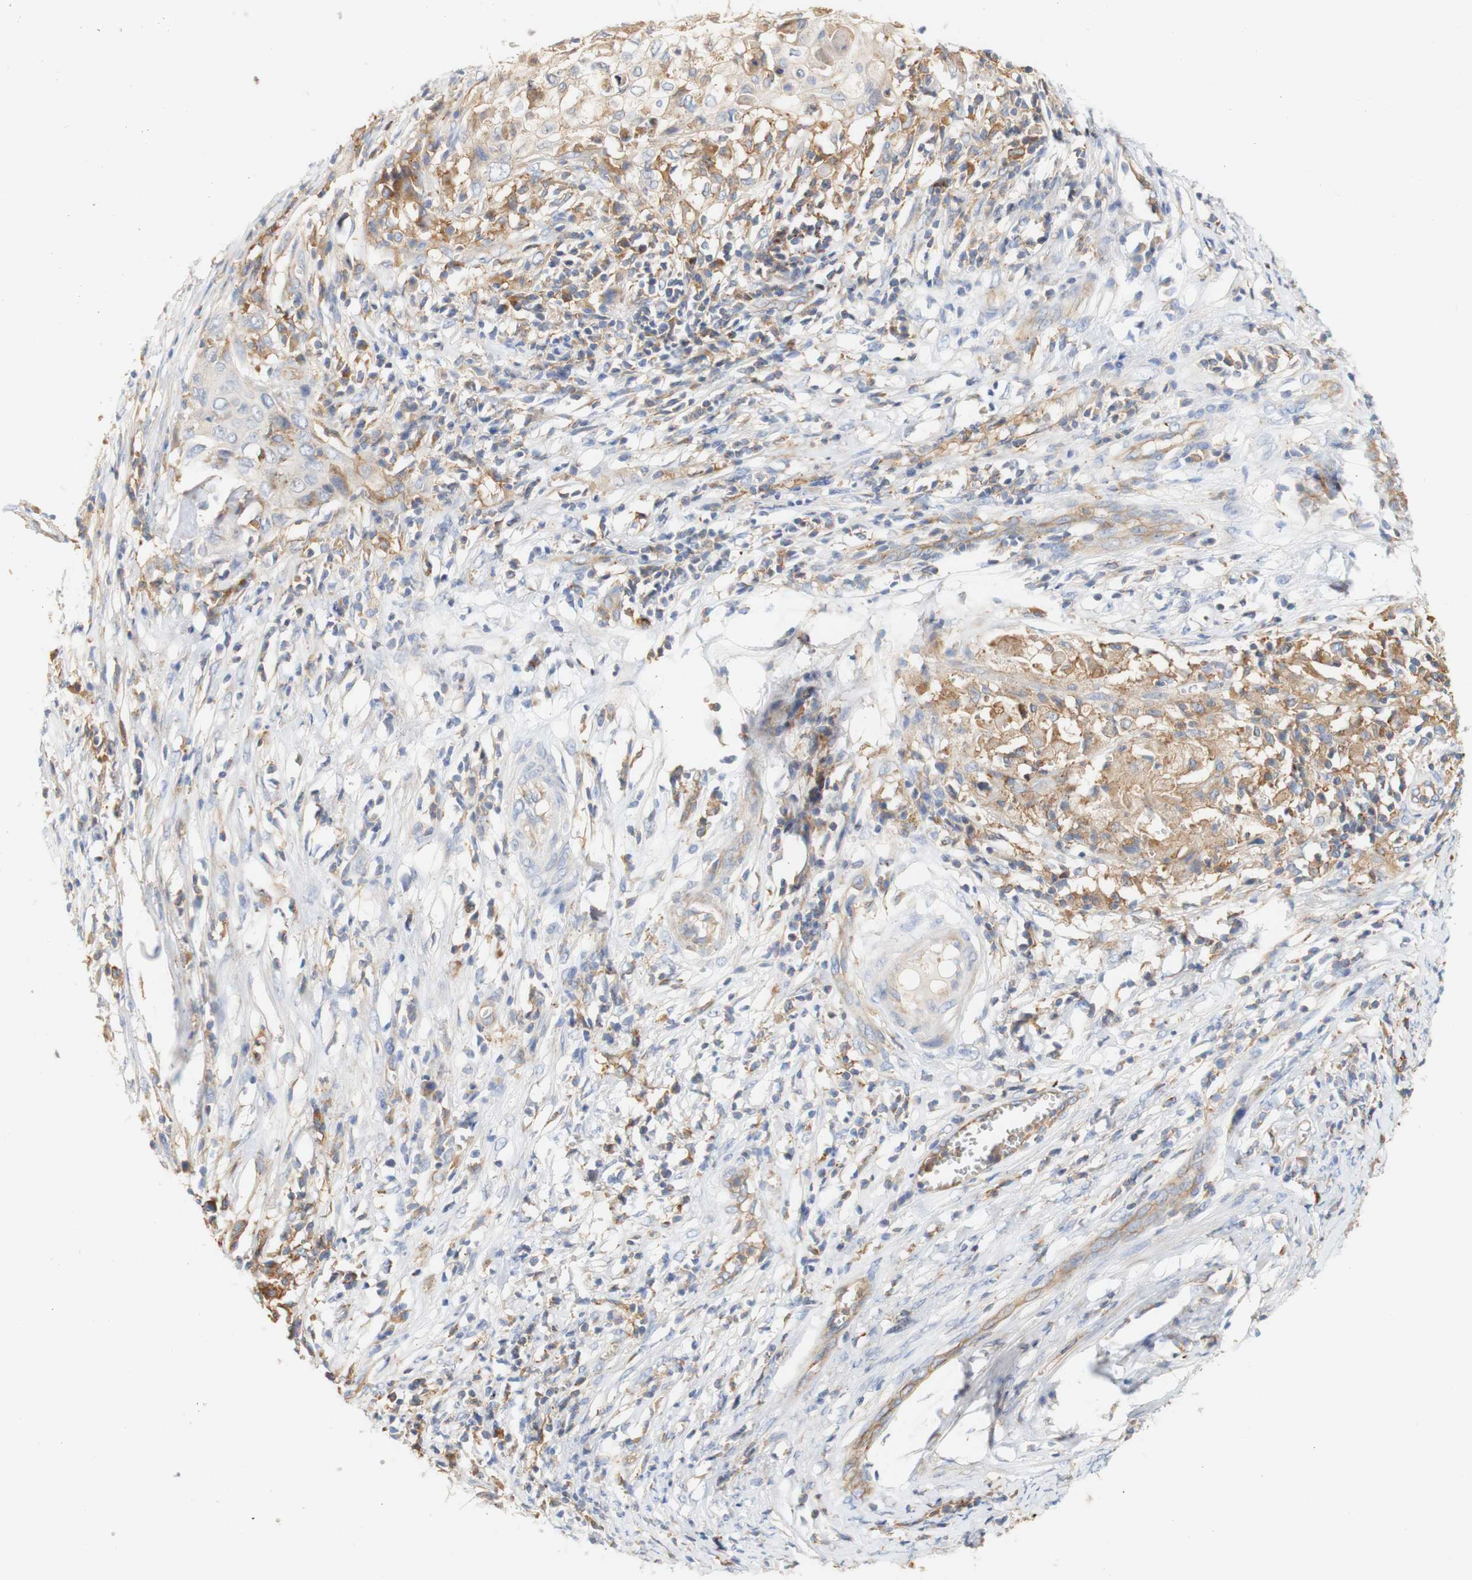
{"staining": {"intensity": "moderate", "quantity": "<25%", "location": "cytoplasmic/membranous"}, "tissue": "cervical cancer", "cell_type": "Tumor cells", "image_type": "cancer", "snomed": [{"axis": "morphology", "description": "Squamous cell carcinoma, NOS"}, {"axis": "topography", "description": "Cervix"}], "caption": "Immunohistochemical staining of squamous cell carcinoma (cervical) reveals moderate cytoplasmic/membranous protein positivity in approximately <25% of tumor cells.", "gene": "PCDH7", "patient": {"sex": "female", "age": 39}}